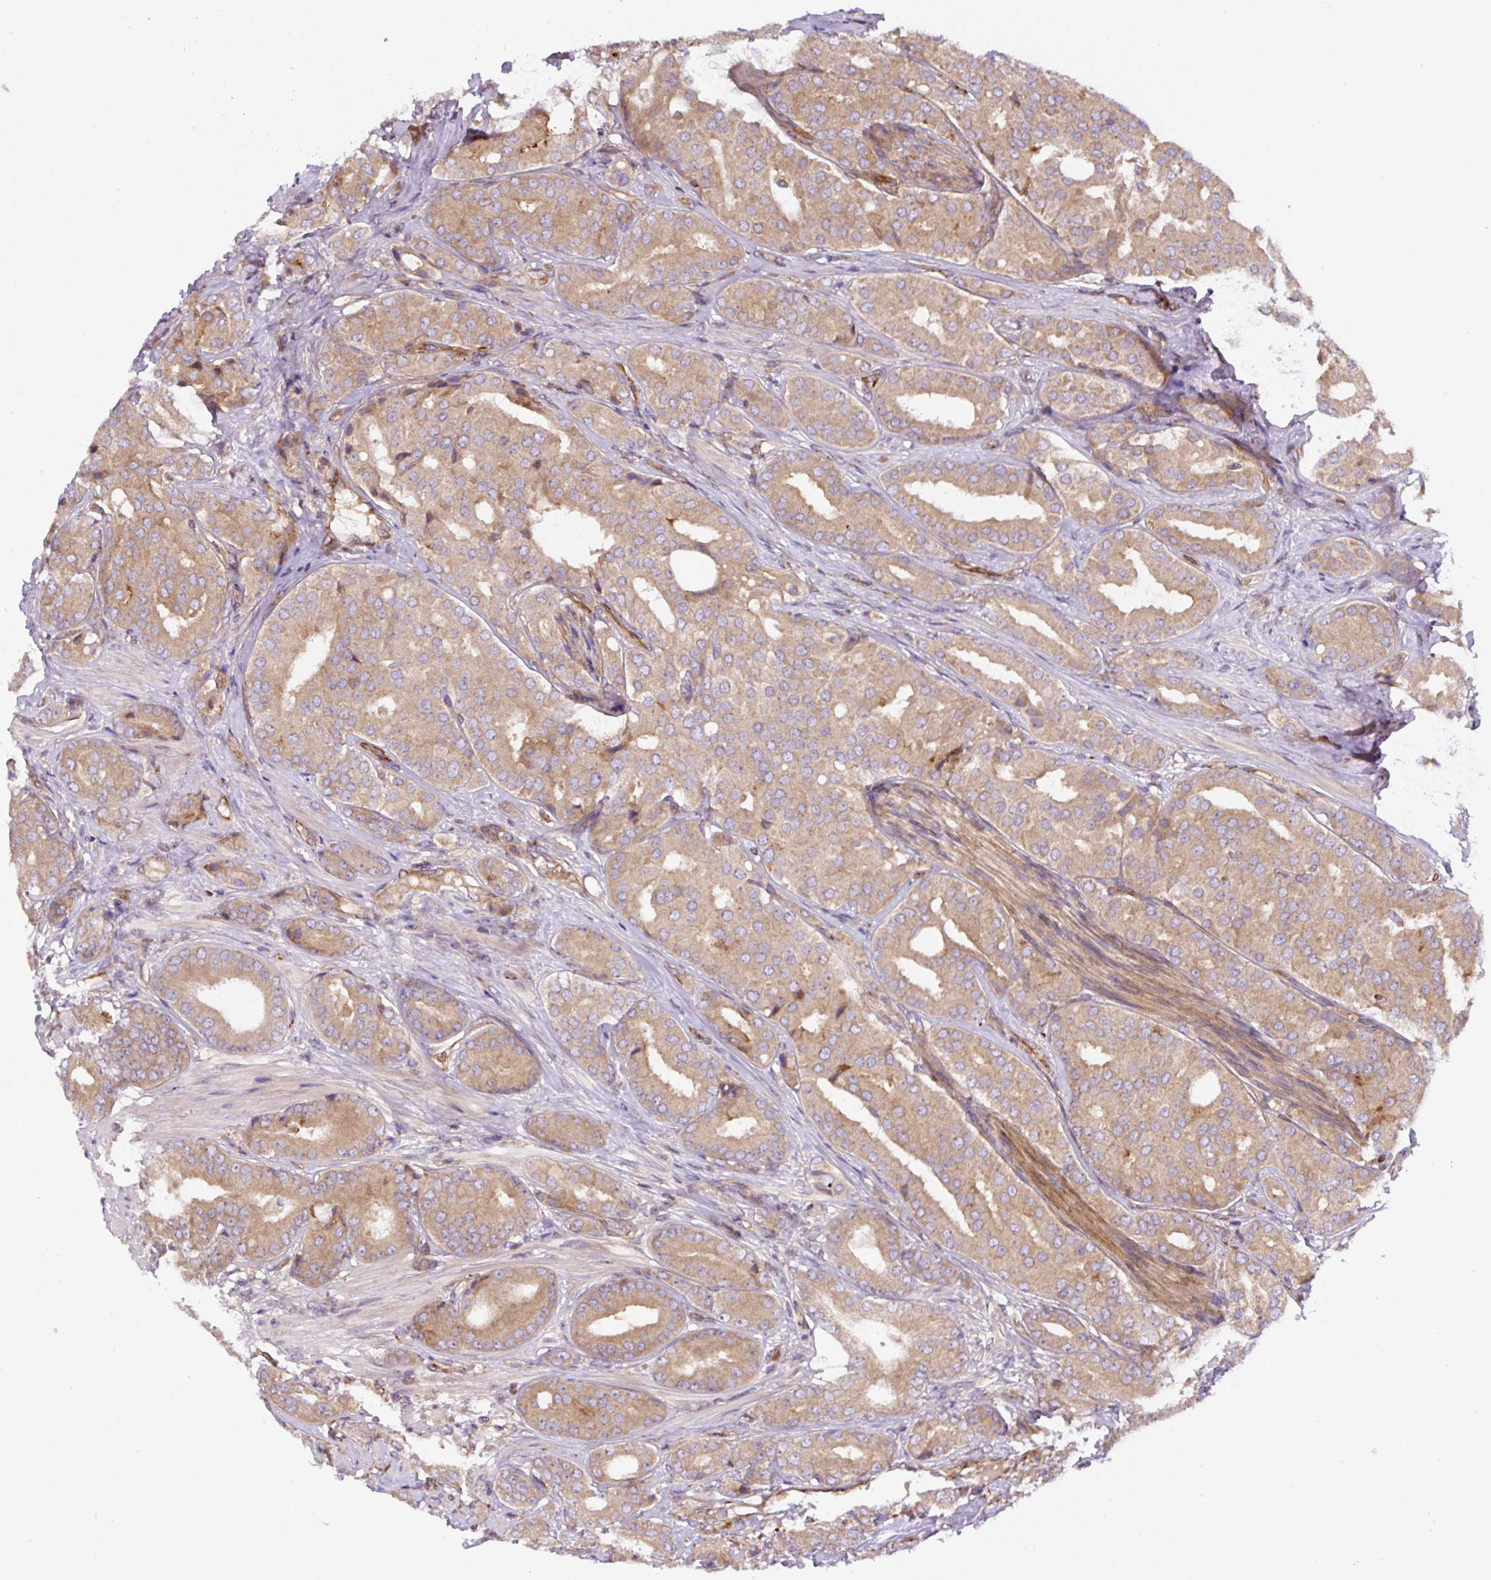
{"staining": {"intensity": "moderate", "quantity": ">75%", "location": "cytoplasmic/membranous"}, "tissue": "prostate cancer", "cell_type": "Tumor cells", "image_type": "cancer", "snomed": [{"axis": "morphology", "description": "Adenocarcinoma, High grade"}, {"axis": "topography", "description": "Prostate"}], "caption": "Tumor cells display moderate cytoplasmic/membranous positivity in approximately >75% of cells in prostate cancer. The protein of interest is stained brown, and the nuclei are stained in blue (DAB IHC with brightfield microscopy, high magnification).", "gene": "APOBEC3D", "patient": {"sex": "male", "age": 63}}